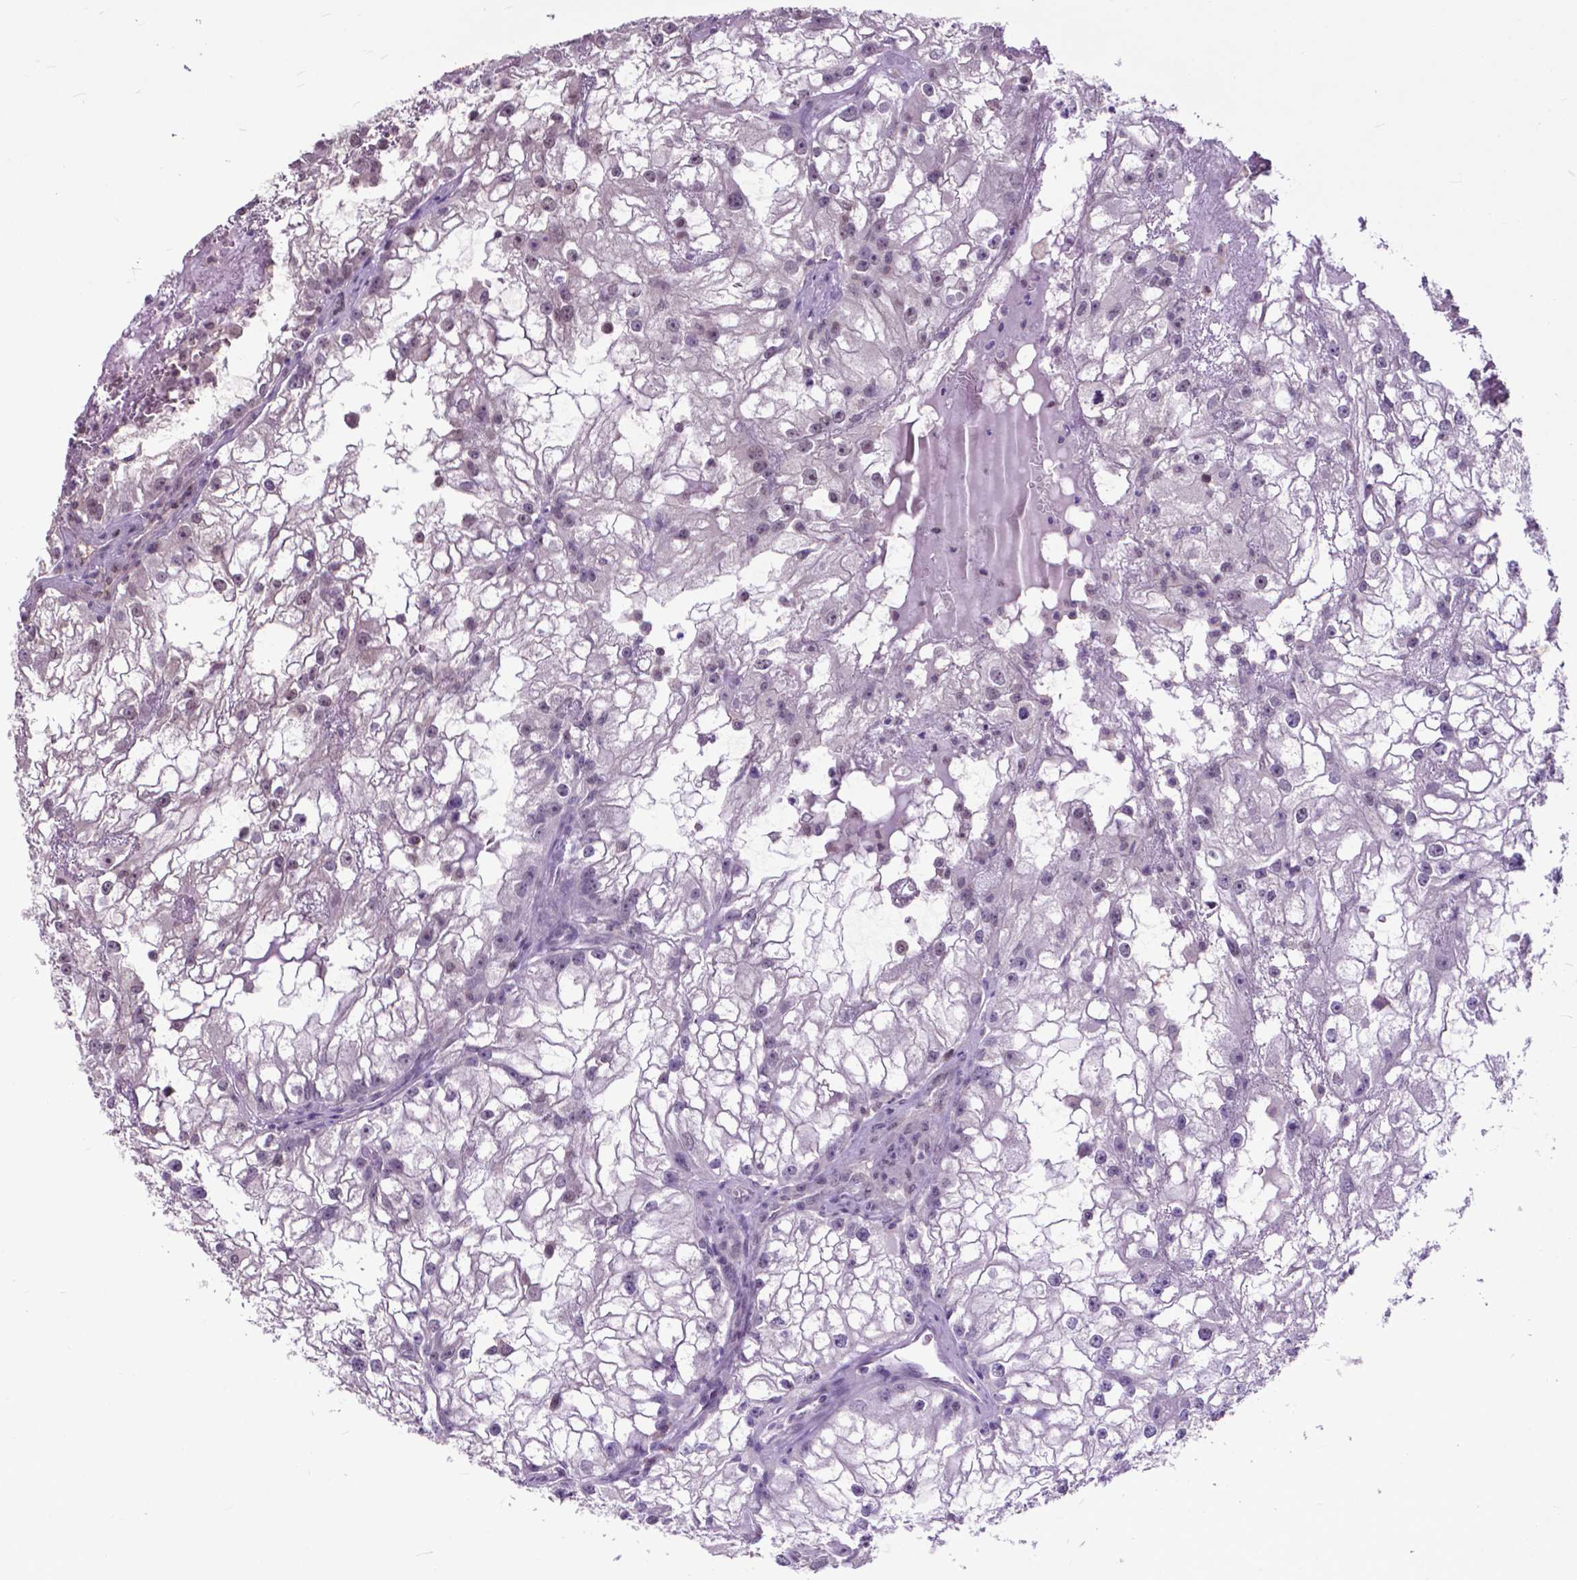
{"staining": {"intensity": "negative", "quantity": "none", "location": "none"}, "tissue": "renal cancer", "cell_type": "Tumor cells", "image_type": "cancer", "snomed": [{"axis": "morphology", "description": "Adenocarcinoma, NOS"}, {"axis": "topography", "description": "Kidney"}], "caption": "A histopathology image of adenocarcinoma (renal) stained for a protein shows no brown staining in tumor cells. Brightfield microscopy of immunohistochemistry (IHC) stained with DAB (brown) and hematoxylin (blue), captured at high magnification.", "gene": "FAF1", "patient": {"sex": "male", "age": 59}}